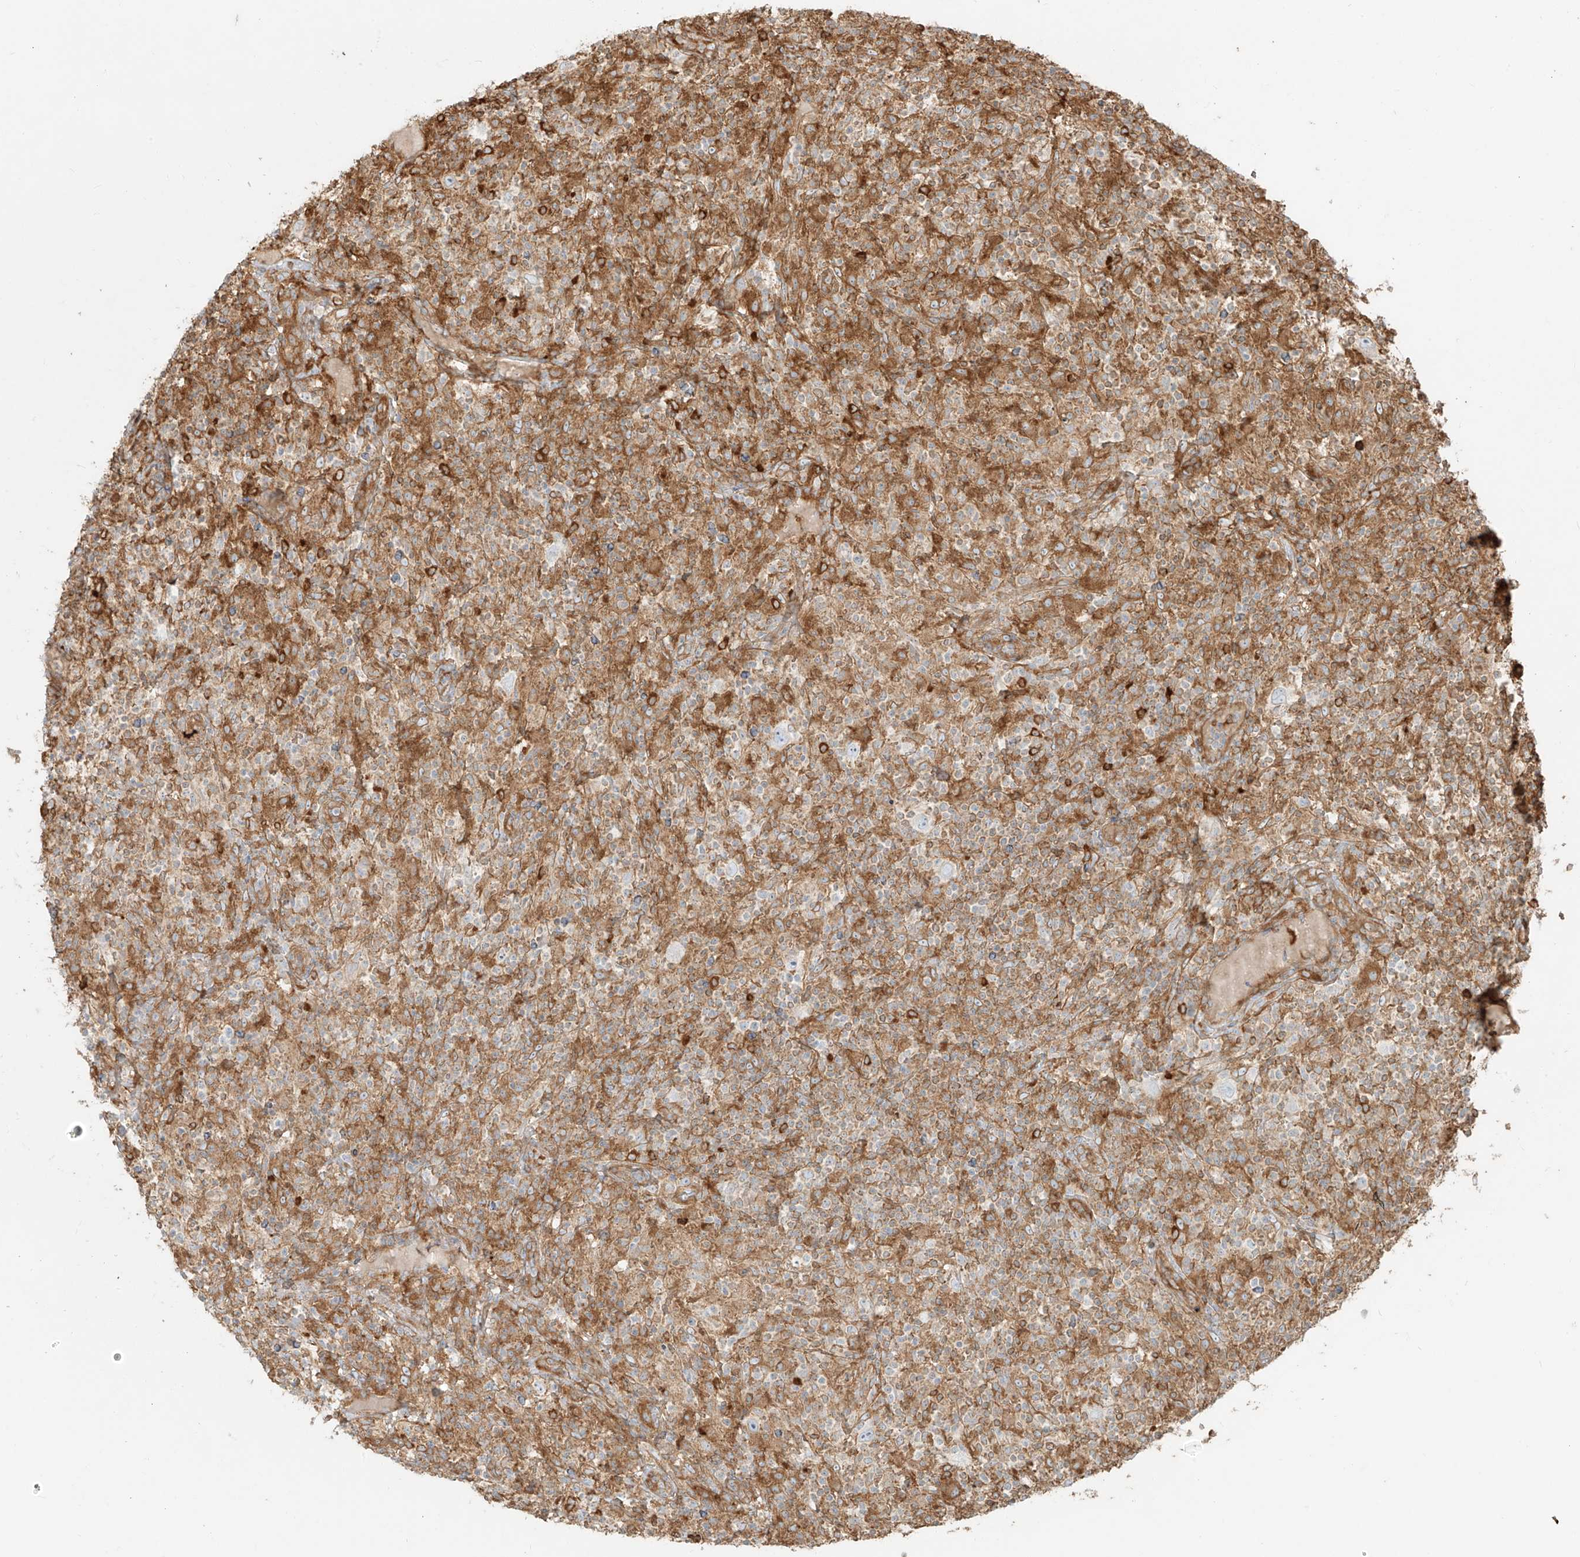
{"staining": {"intensity": "negative", "quantity": "none", "location": "none"}, "tissue": "lymphoma", "cell_type": "Tumor cells", "image_type": "cancer", "snomed": [{"axis": "morphology", "description": "Hodgkin's disease, NOS"}, {"axis": "topography", "description": "Lymph node"}], "caption": "There is no significant positivity in tumor cells of lymphoma.", "gene": "SNX9", "patient": {"sex": "male", "age": 70}}